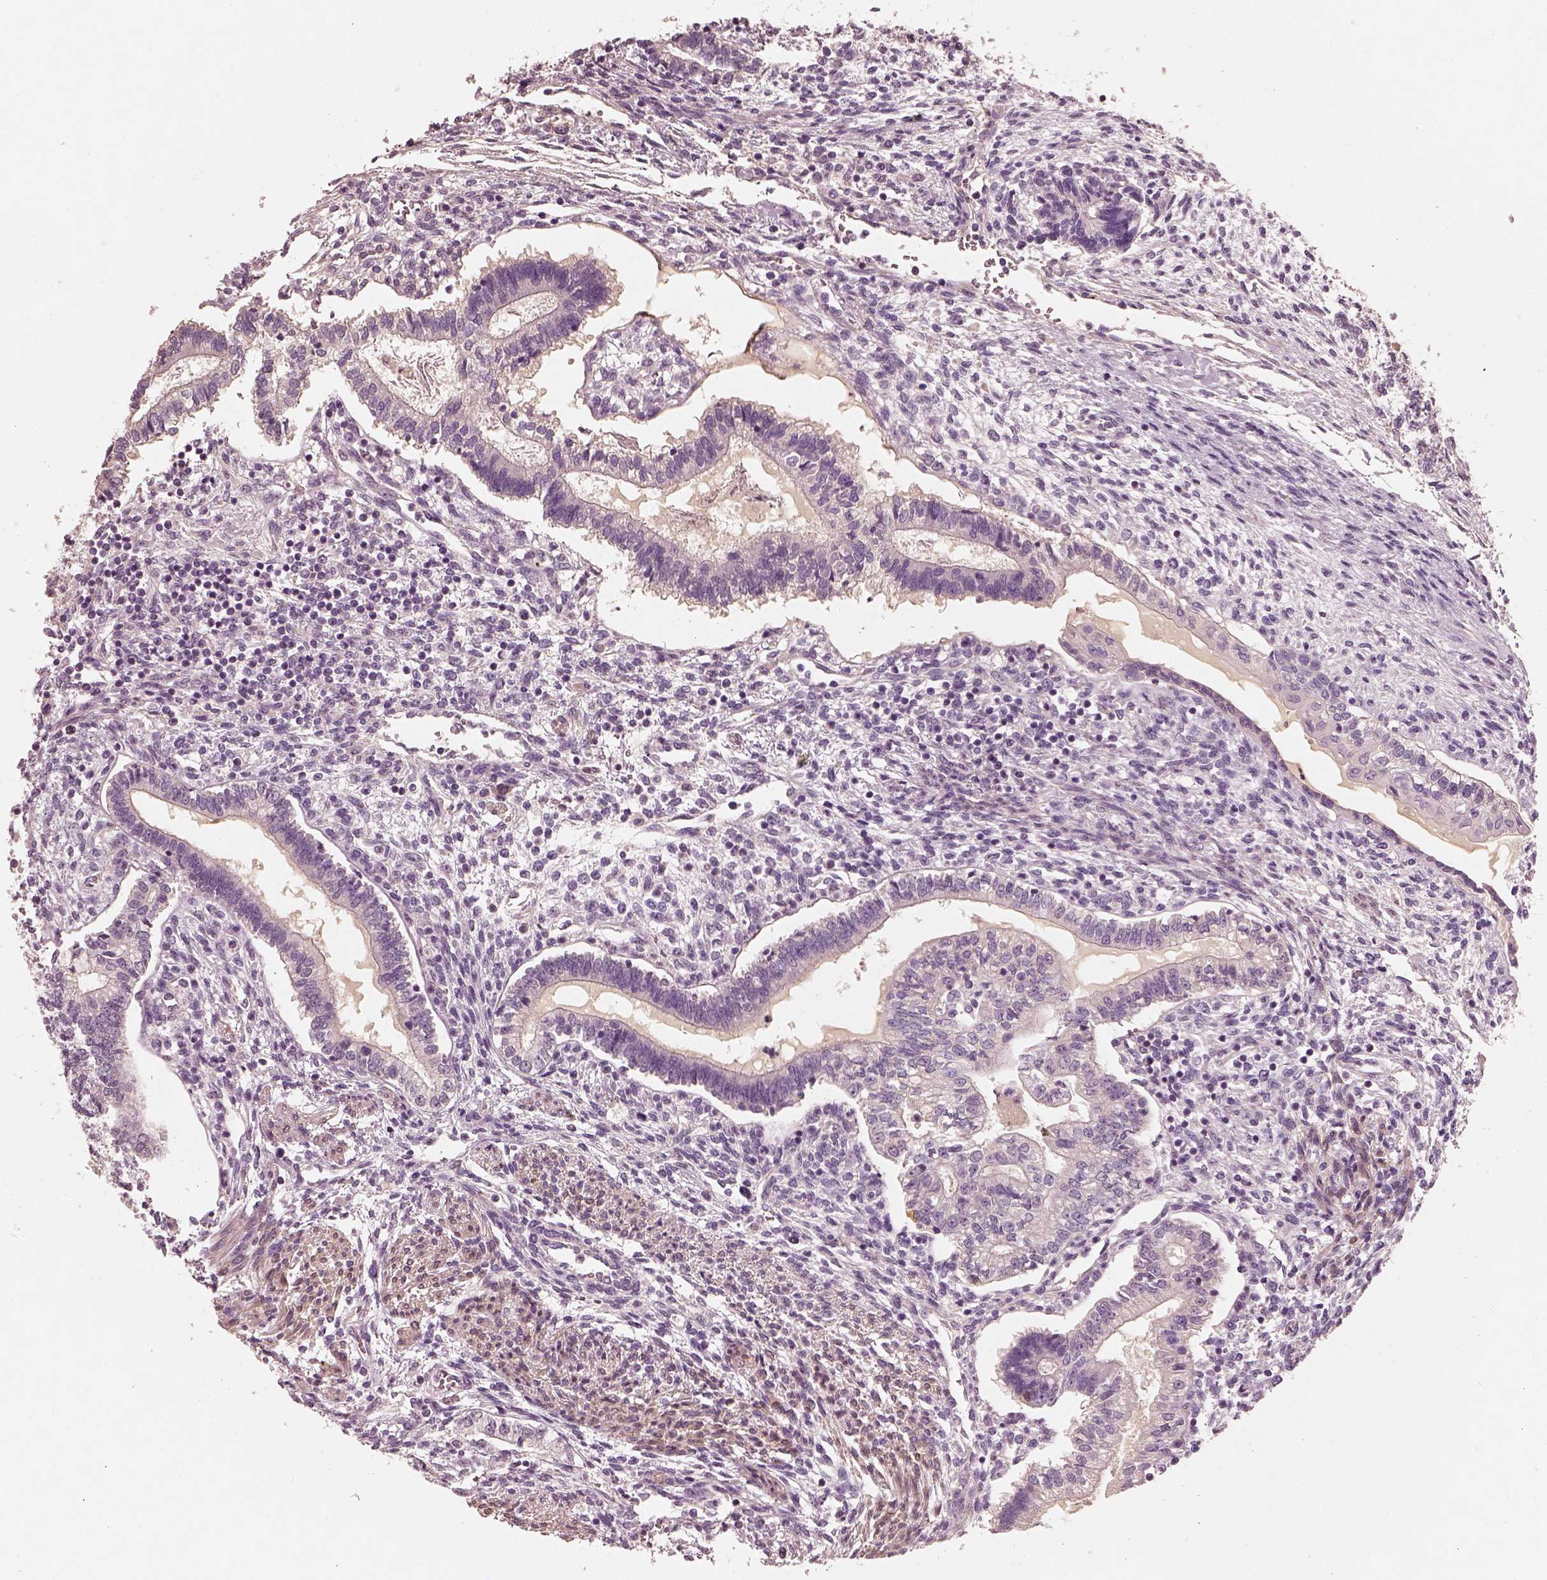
{"staining": {"intensity": "negative", "quantity": "none", "location": "none"}, "tissue": "testis cancer", "cell_type": "Tumor cells", "image_type": "cancer", "snomed": [{"axis": "morphology", "description": "Carcinoma, Embryonal, NOS"}, {"axis": "topography", "description": "Testis"}], "caption": "Immunohistochemistry image of testis cancer stained for a protein (brown), which demonstrates no staining in tumor cells. (Immunohistochemistry (ihc), brightfield microscopy, high magnification).", "gene": "RS1", "patient": {"sex": "male", "age": 37}}